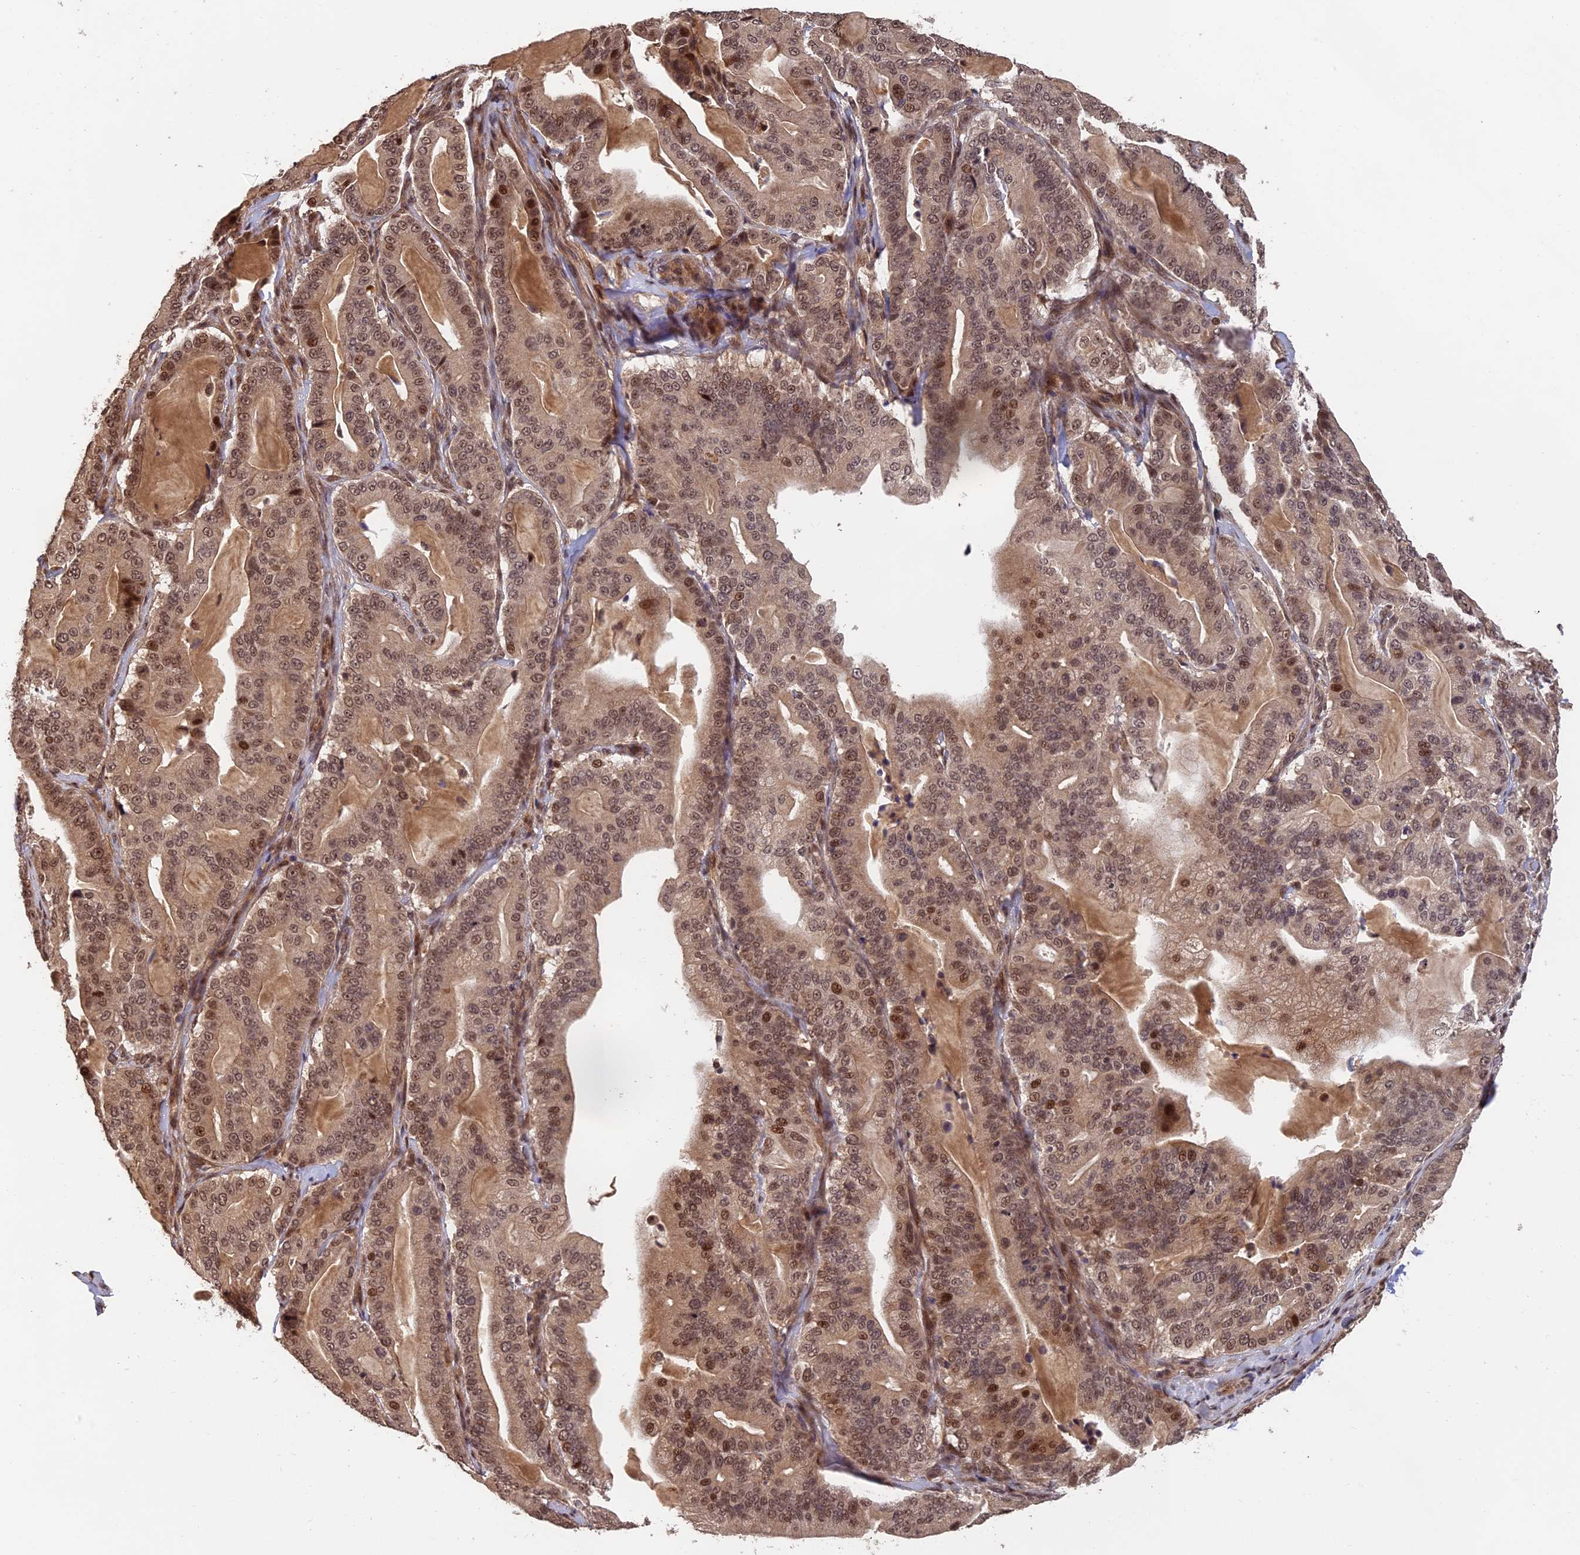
{"staining": {"intensity": "moderate", "quantity": ">75%", "location": "cytoplasmic/membranous,nuclear"}, "tissue": "pancreatic cancer", "cell_type": "Tumor cells", "image_type": "cancer", "snomed": [{"axis": "morphology", "description": "Adenocarcinoma, NOS"}, {"axis": "topography", "description": "Pancreas"}], "caption": "This micrograph reveals immunohistochemistry (IHC) staining of human pancreatic cancer, with medium moderate cytoplasmic/membranous and nuclear staining in approximately >75% of tumor cells.", "gene": "OSBPL1A", "patient": {"sex": "male", "age": 63}}